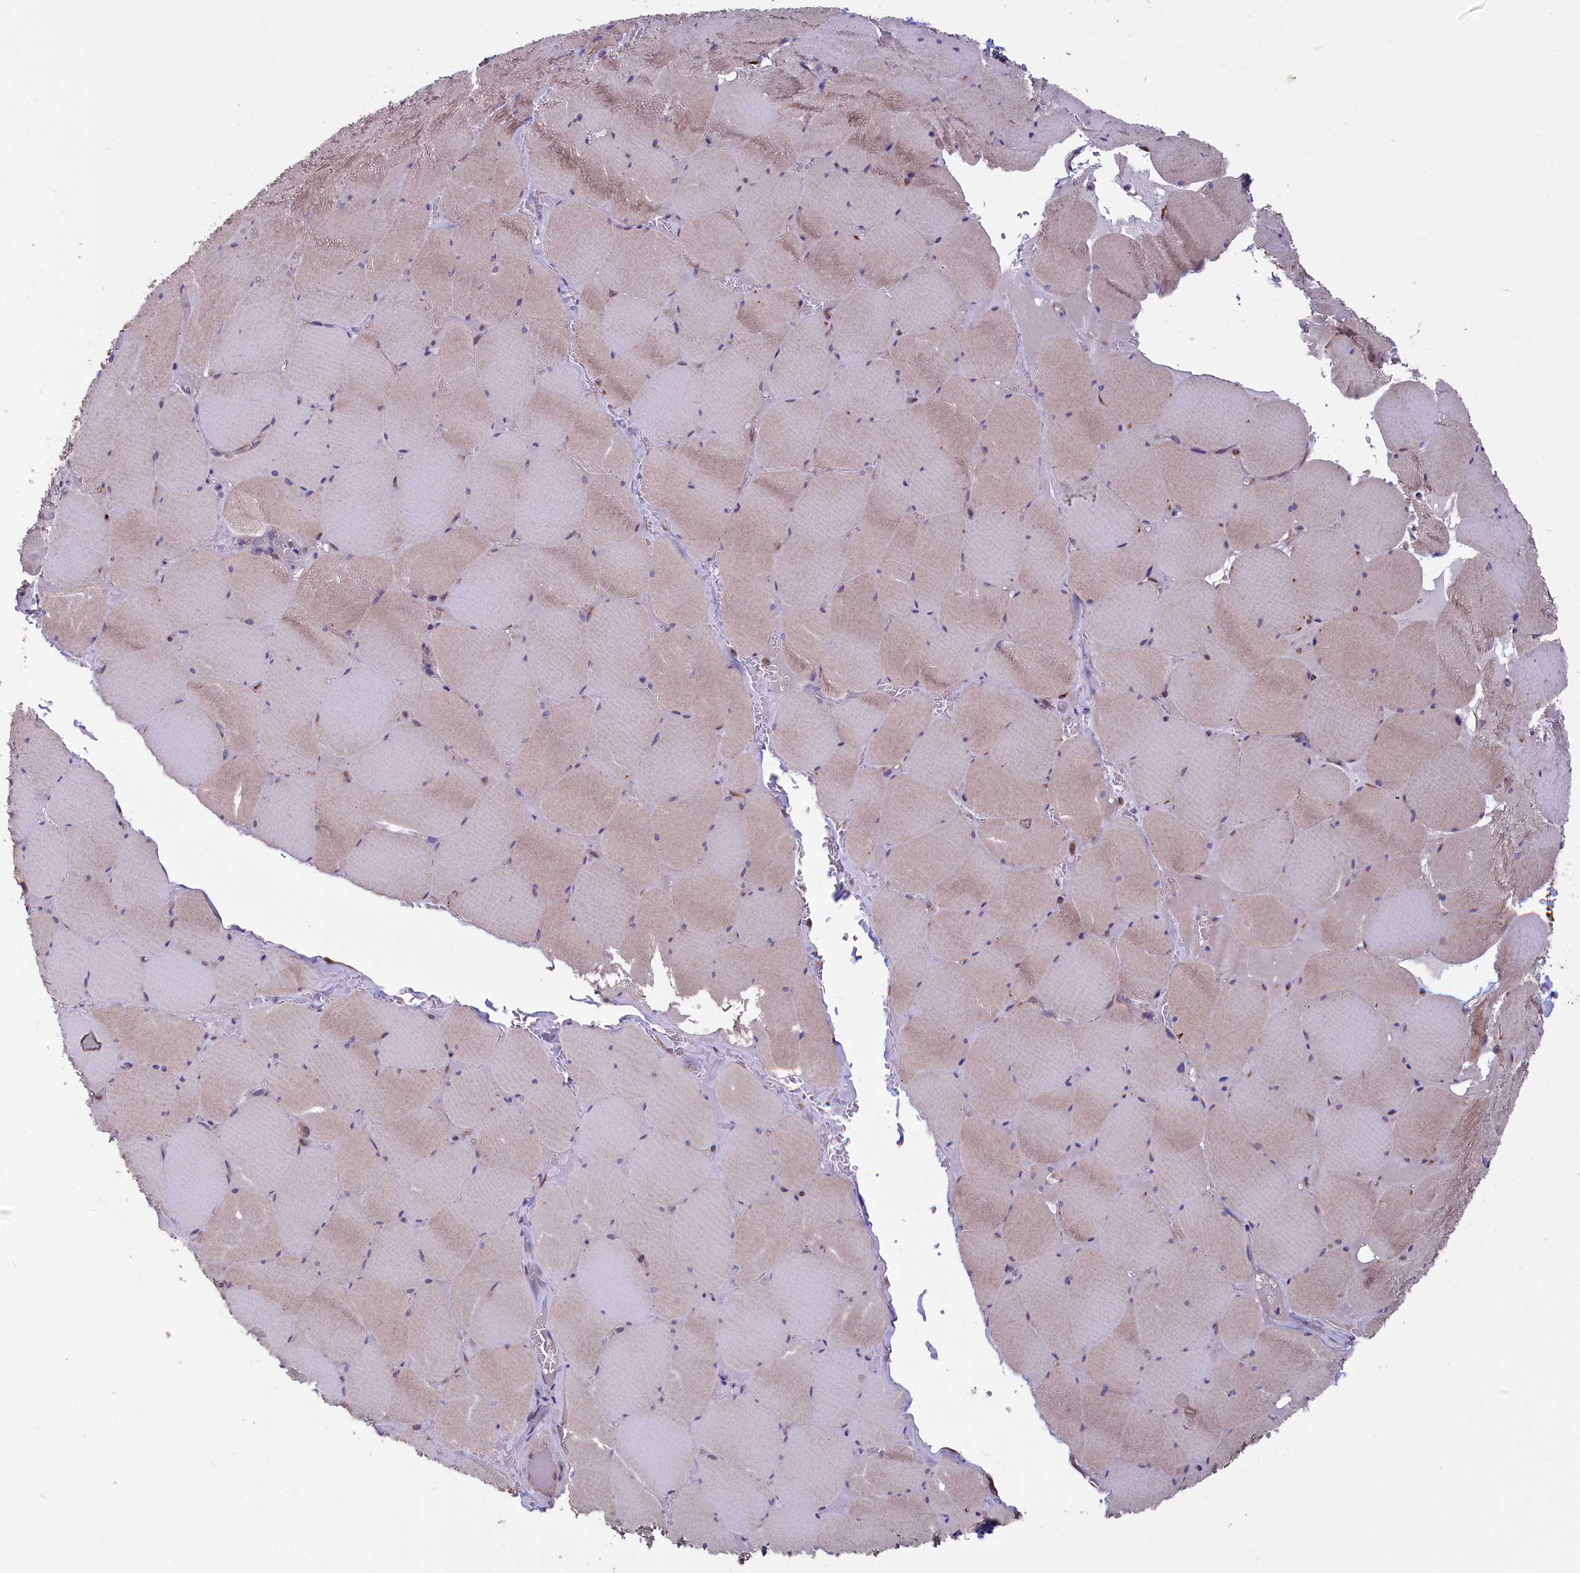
{"staining": {"intensity": "weak", "quantity": "<25%", "location": "cytoplasmic/membranous"}, "tissue": "skeletal muscle", "cell_type": "Myocytes", "image_type": "normal", "snomed": [{"axis": "morphology", "description": "Normal tissue, NOS"}, {"axis": "topography", "description": "Skeletal muscle"}, {"axis": "topography", "description": "Head-Neck"}], "caption": "Human skeletal muscle stained for a protein using immunohistochemistry exhibits no expression in myocytes.", "gene": "GPR108", "patient": {"sex": "male", "age": 66}}